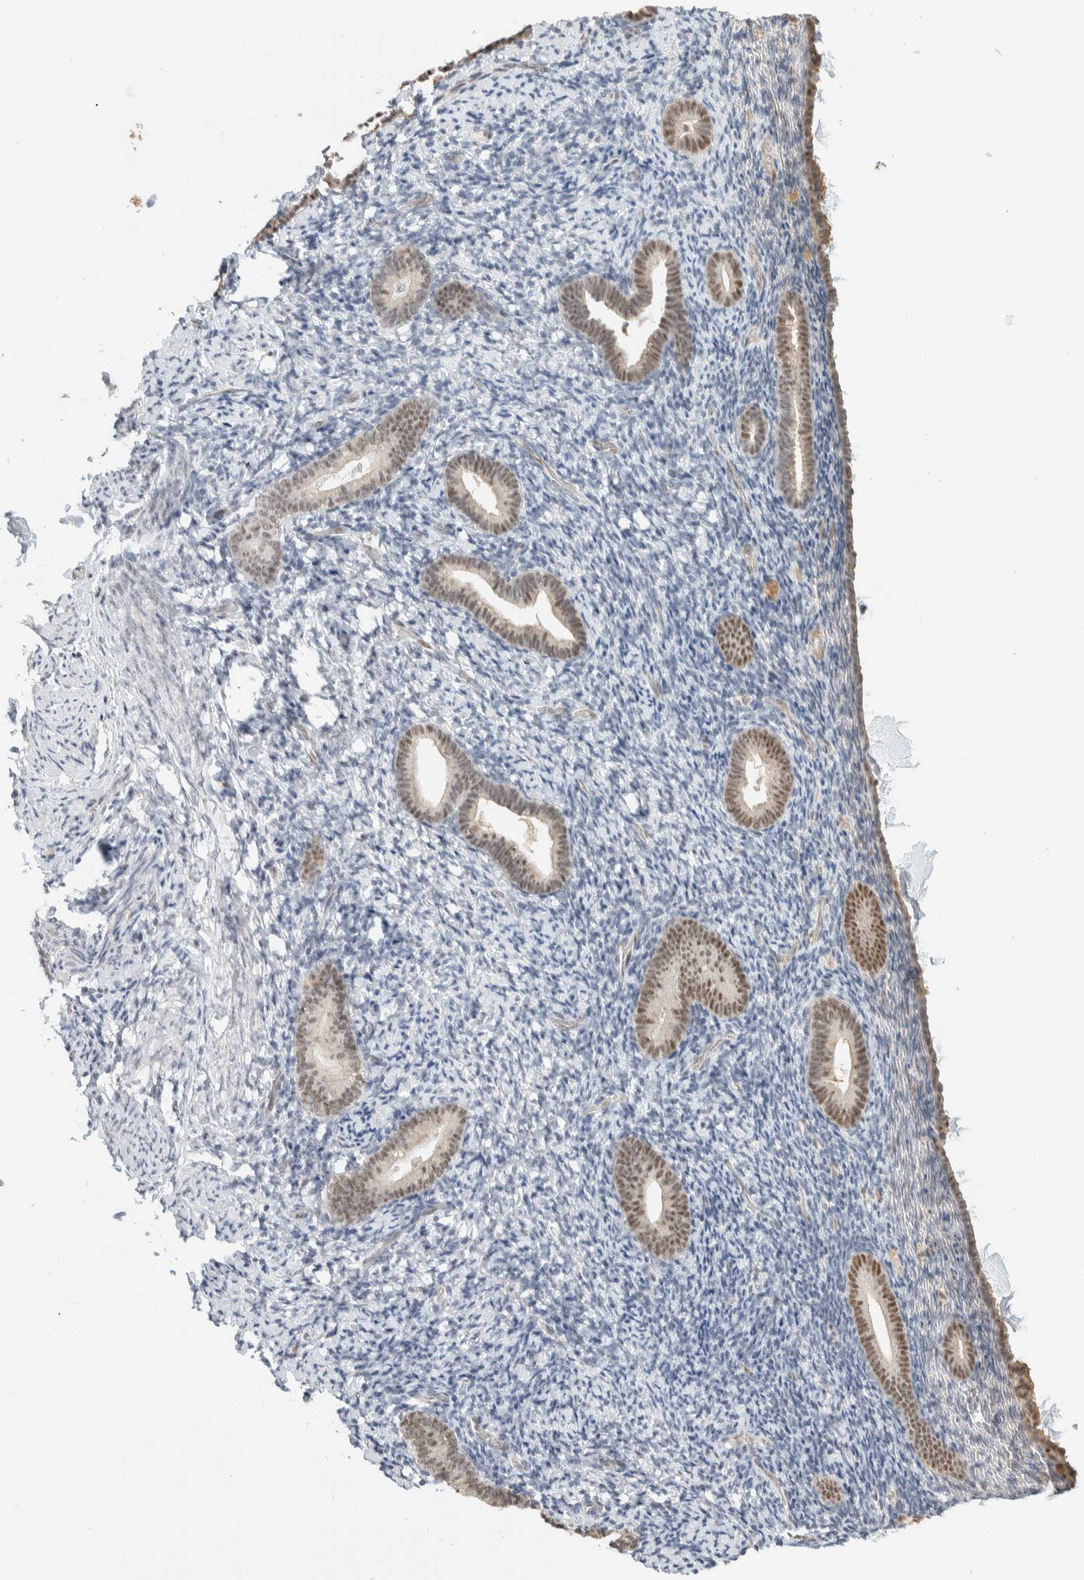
{"staining": {"intensity": "weak", "quantity": "25%-75%", "location": "nuclear"}, "tissue": "endometrium", "cell_type": "Cells in endometrial stroma", "image_type": "normal", "snomed": [{"axis": "morphology", "description": "Normal tissue, NOS"}, {"axis": "topography", "description": "Endometrium"}], "caption": "Brown immunohistochemical staining in benign endometrium exhibits weak nuclear staining in about 25%-75% of cells in endometrial stroma.", "gene": "PUS7", "patient": {"sex": "female", "age": 51}}